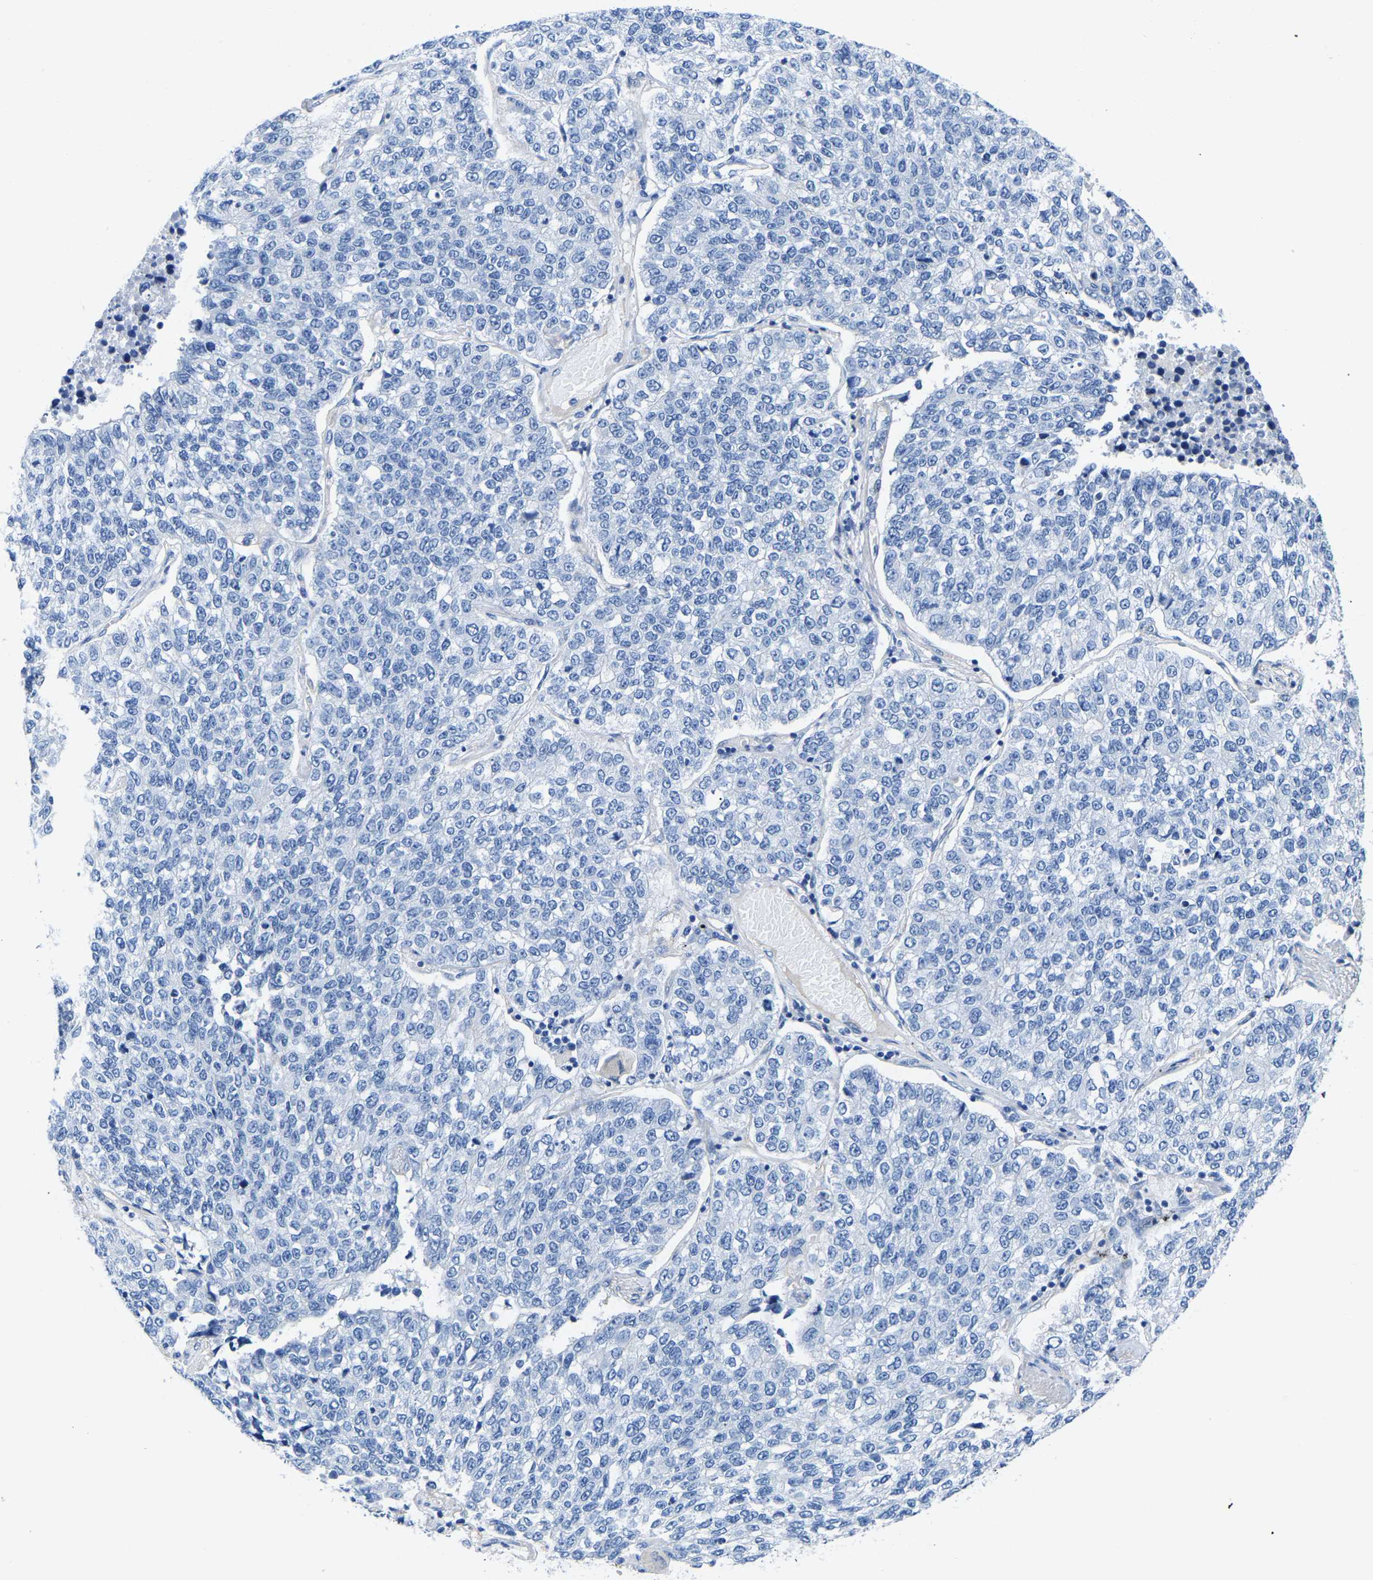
{"staining": {"intensity": "negative", "quantity": "none", "location": "none"}, "tissue": "lung cancer", "cell_type": "Tumor cells", "image_type": "cancer", "snomed": [{"axis": "morphology", "description": "Adenocarcinoma, NOS"}, {"axis": "topography", "description": "Lung"}], "caption": "Adenocarcinoma (lung) was stained to show a protein in brown. There is no significant staining in tumor cells. (Stains: DAB (3,3'-diaminobenzidine) IHC with hematoxylin counter stain, Microscopy: brightfield microscopy at high magnification).", "gene": "UPK3A", "patient": {"sex": "male", "age": 49}}